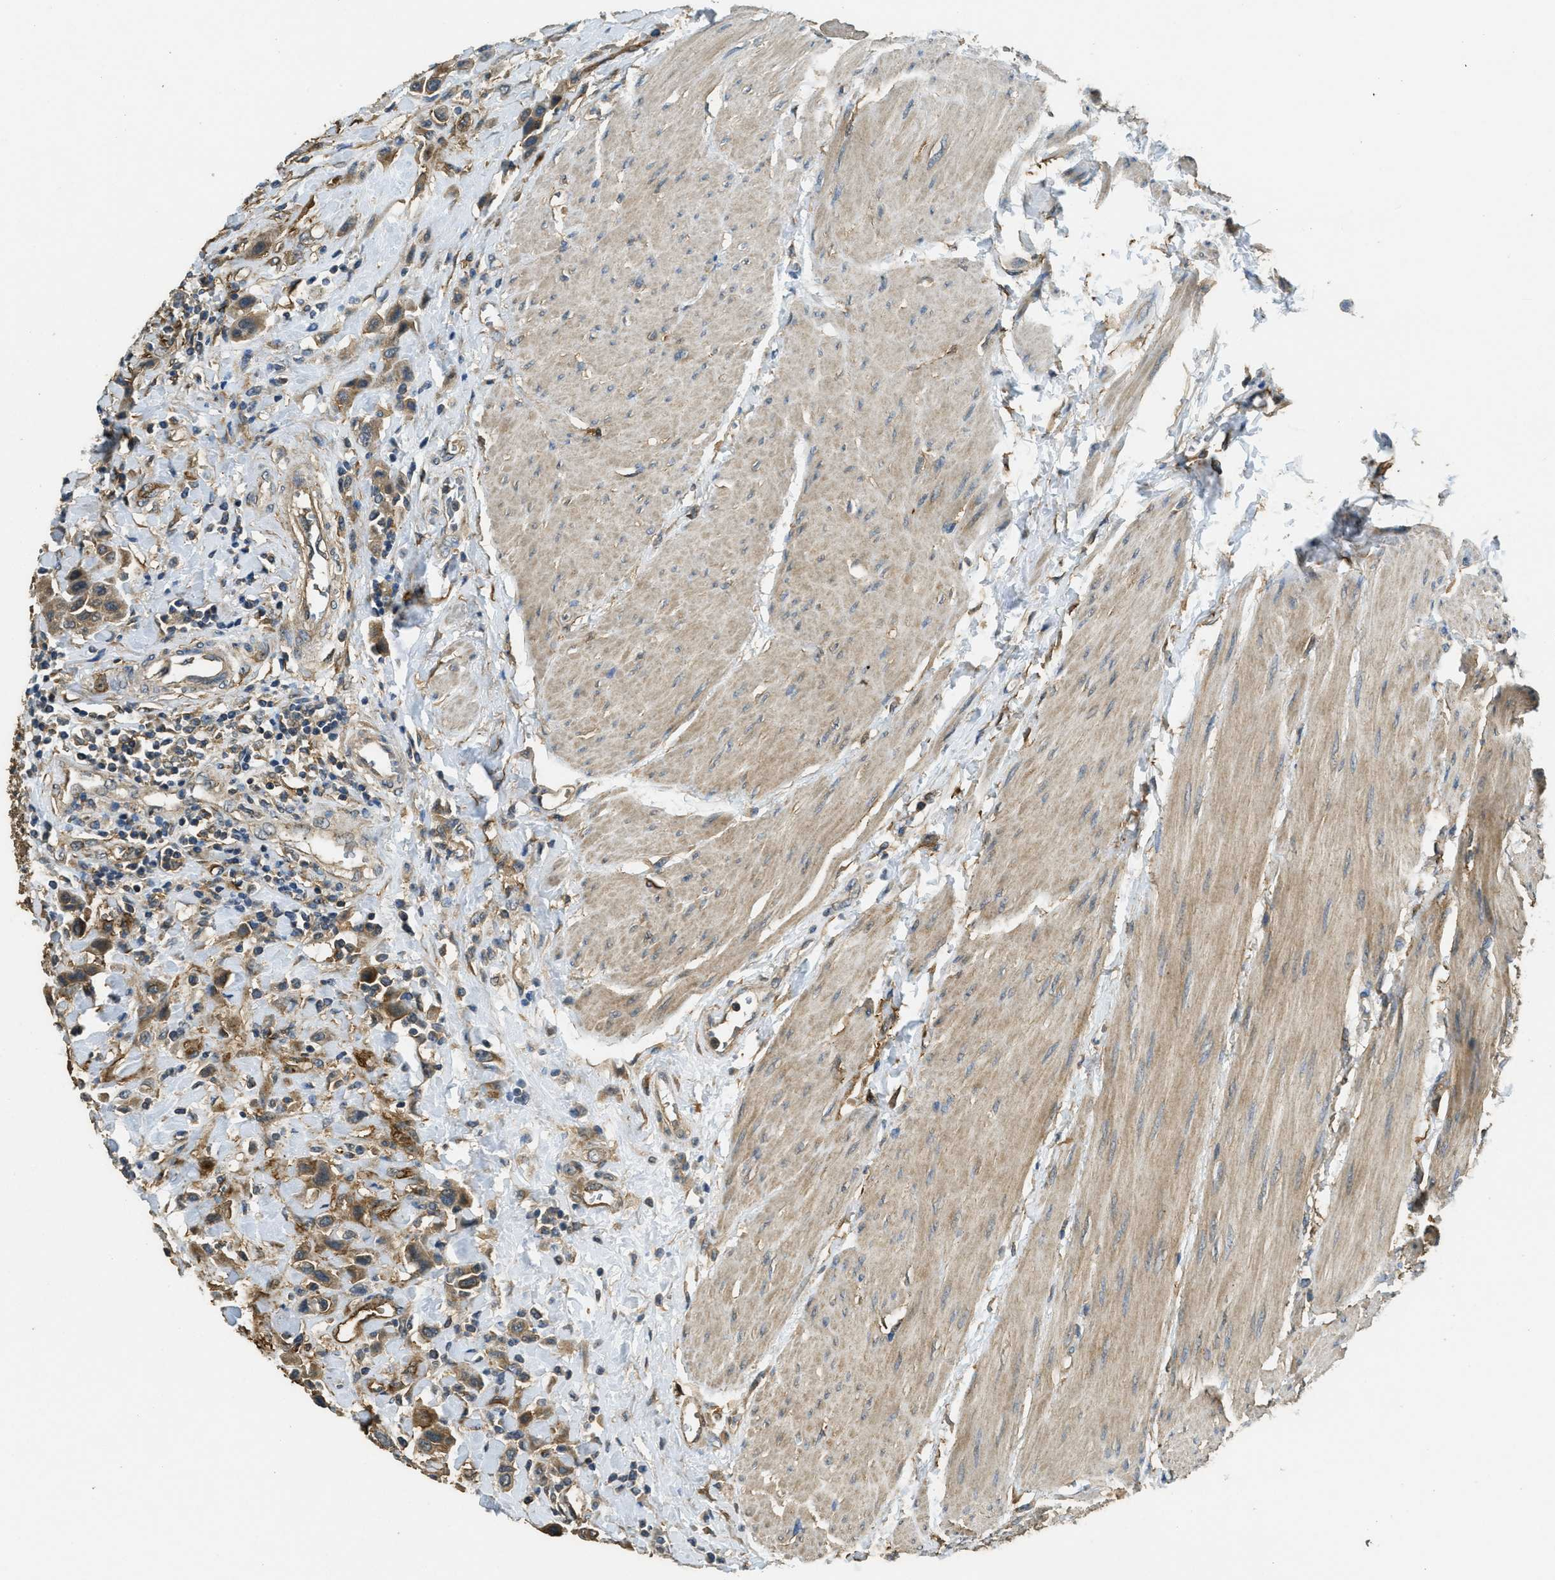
{"staining": {"intensity": "moderate", "quantity": ">75%", "location": "cytoplasmic/membranous"}, "tissue": "urothelial cancer", "cell_type": "Tumor cells", "image_type": "cancer", "snomed": [{"axis": "morphology", "description": "Urothelial carcinoma, High grade"}, {"axis": "topography", "description": "Urinary bladder"}], "caption": "This histopathology image shows urothelial carcinoma (high-grade) stained with immunohistochemistry (IHC) to label a protein in brown. The cytoplasmic/membranous of tumor cells show moderate positivity for the protein. Nuclei are counter-stained blue.", "gene": "CD276", "patient": {"sex": "male", "age": 50}}